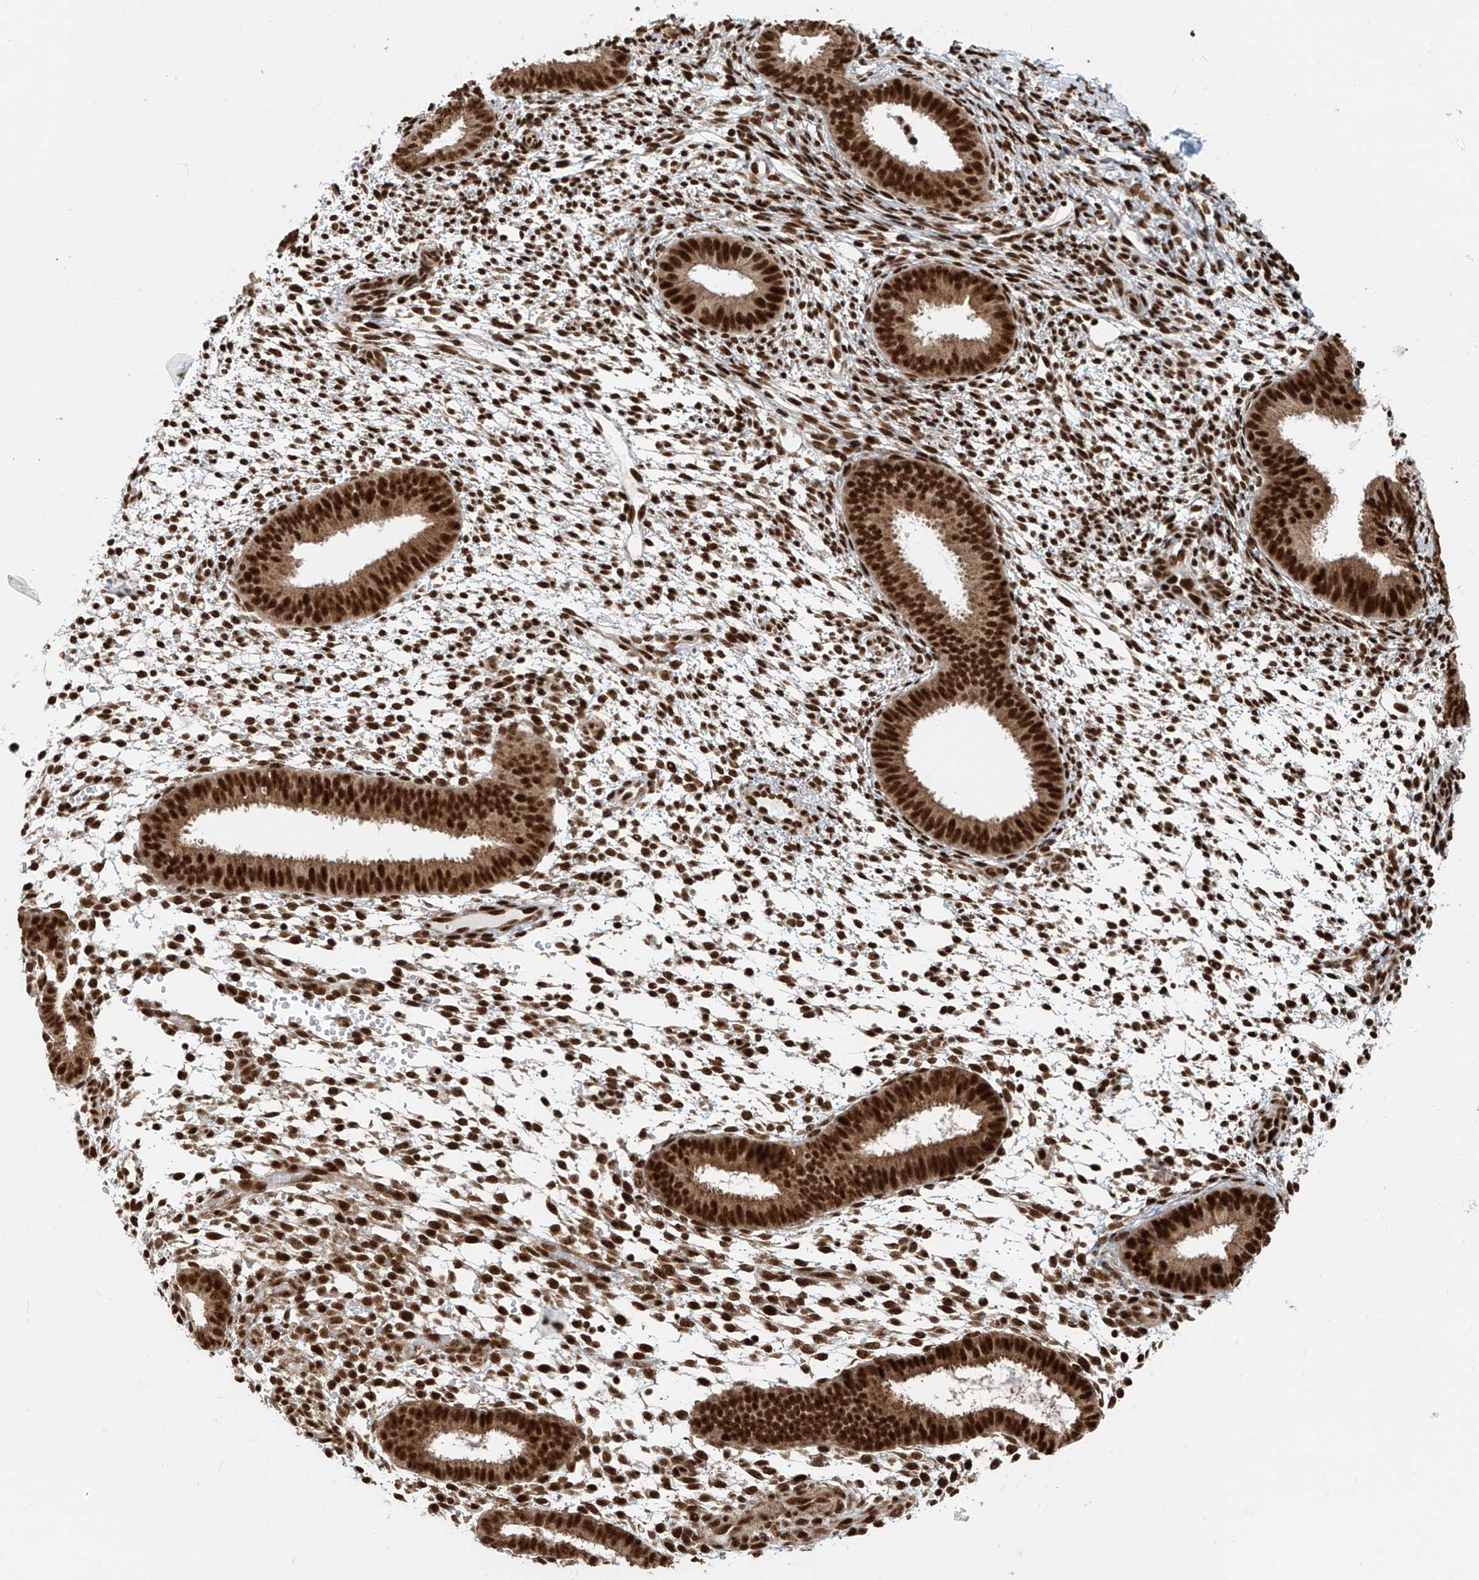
{"staining": {"intensity": "strong", "quantity": ">75%", "location": "nuclear"}, "tissue": "endometrium", "cell_type": "Cells in endometrial stroma", "image_type": "normal", "snomed": [{"axis": "morphology", "description": "Normal tissue, NOS"}, {"axis": "topography", "description": "Uterus"}, {"axis": "topography", "description": "Endometrium"}], "caption": "Immunohistochemistry of normal endometrium displays high levels of strong nuclear staining in about >75% of cells in endometrial stroma. Nuclei are stained in blue.", "gene": "FAM193B", "patient": {"sex": "female", "age": 48}}